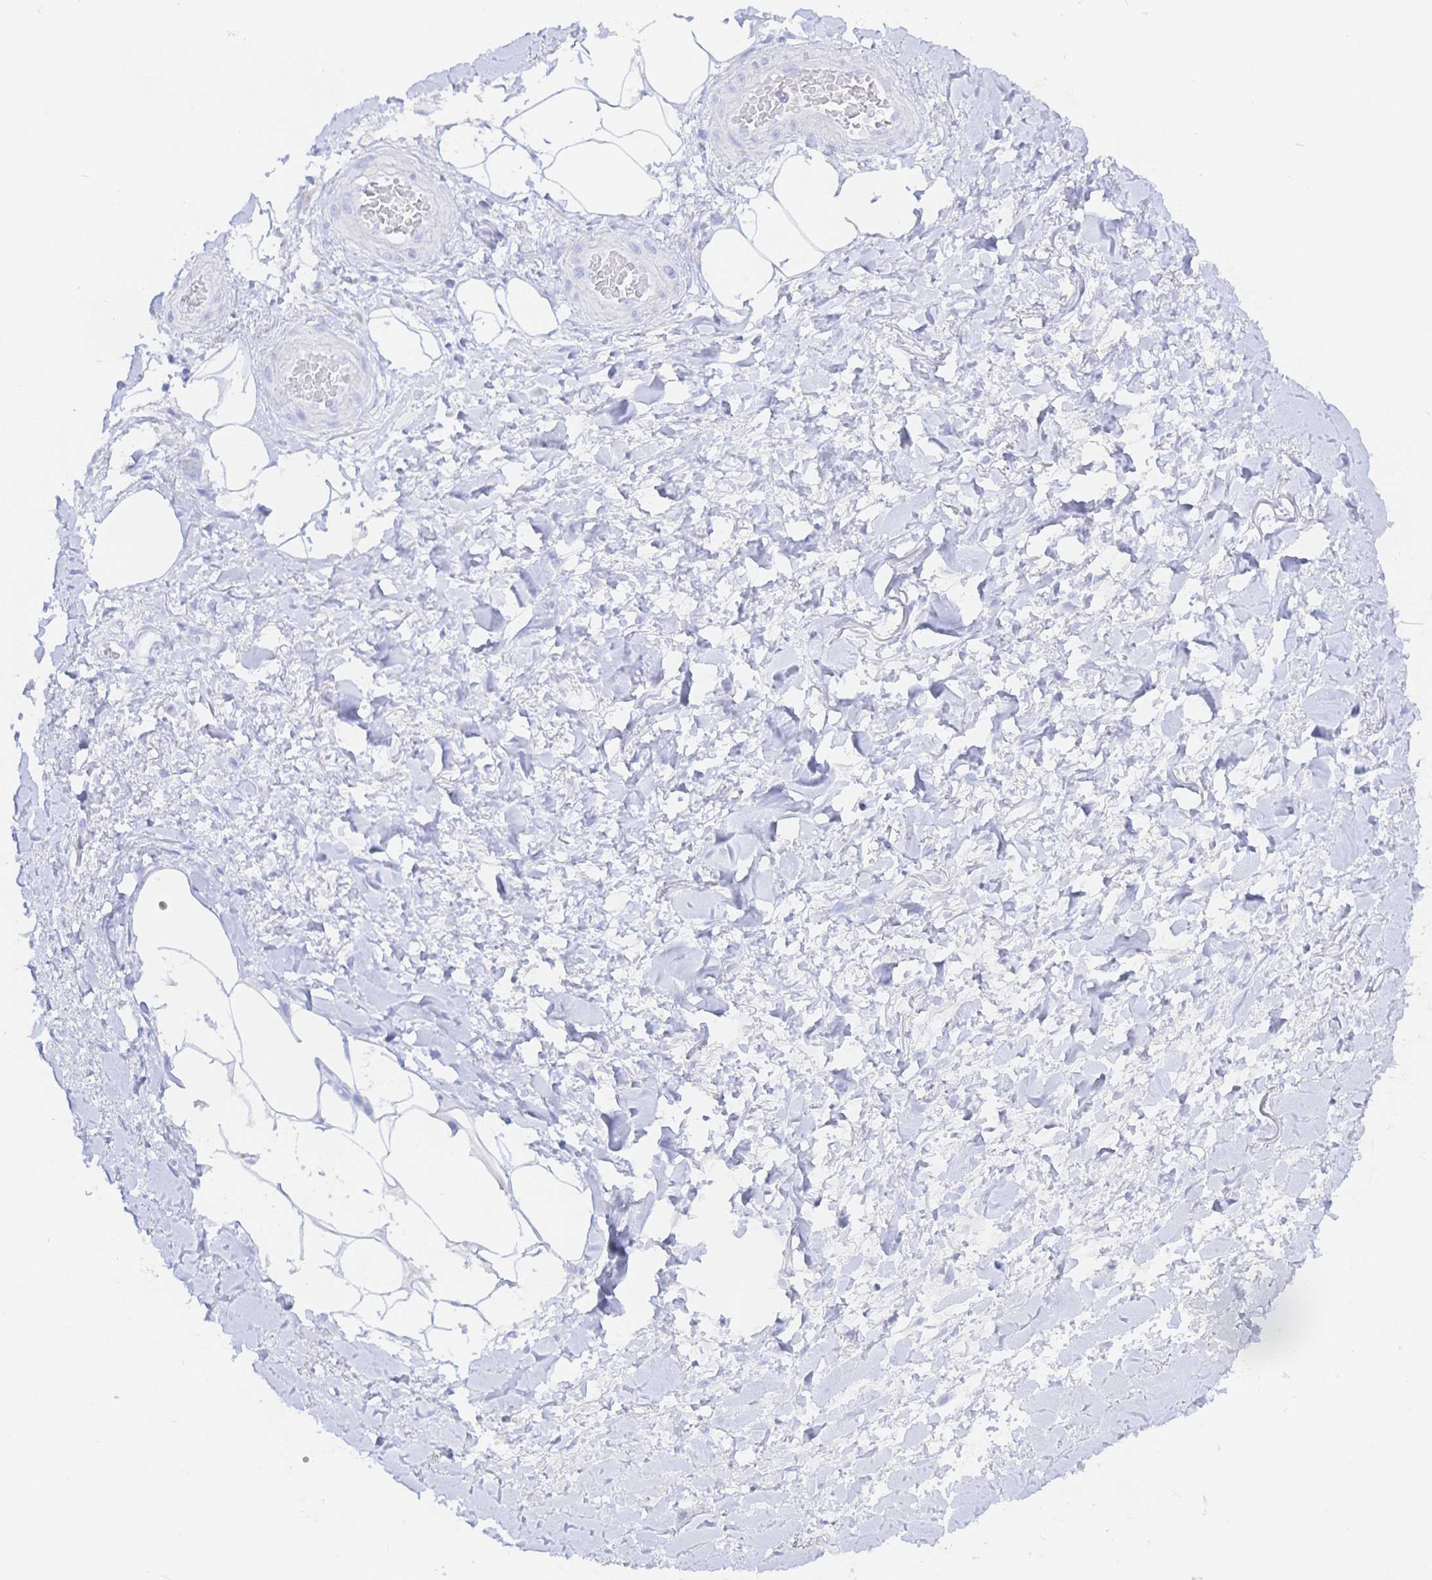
{"staining": {"intensity": "negative", "quantity": "none", "location": "none"}, "tissue": "adipose tissue", "cell_type": "Adipocytes", "image_type": "normal", "snomed": [{"axis": "morphology", "description": "Normal tissue, NOS"}, {"axis": "topography", "description": "Vagina"}, {"axis": "topography", "description": "Peripheral nerve tissue"}], "caption": "High power microscopy histopathology image of an IHC photomicrograph of unremarkable adipose tissue, revealing no significant positivity in adipocytes.", "gene": "KCNH6", "patient": {"sex": "female", "age": 71}}